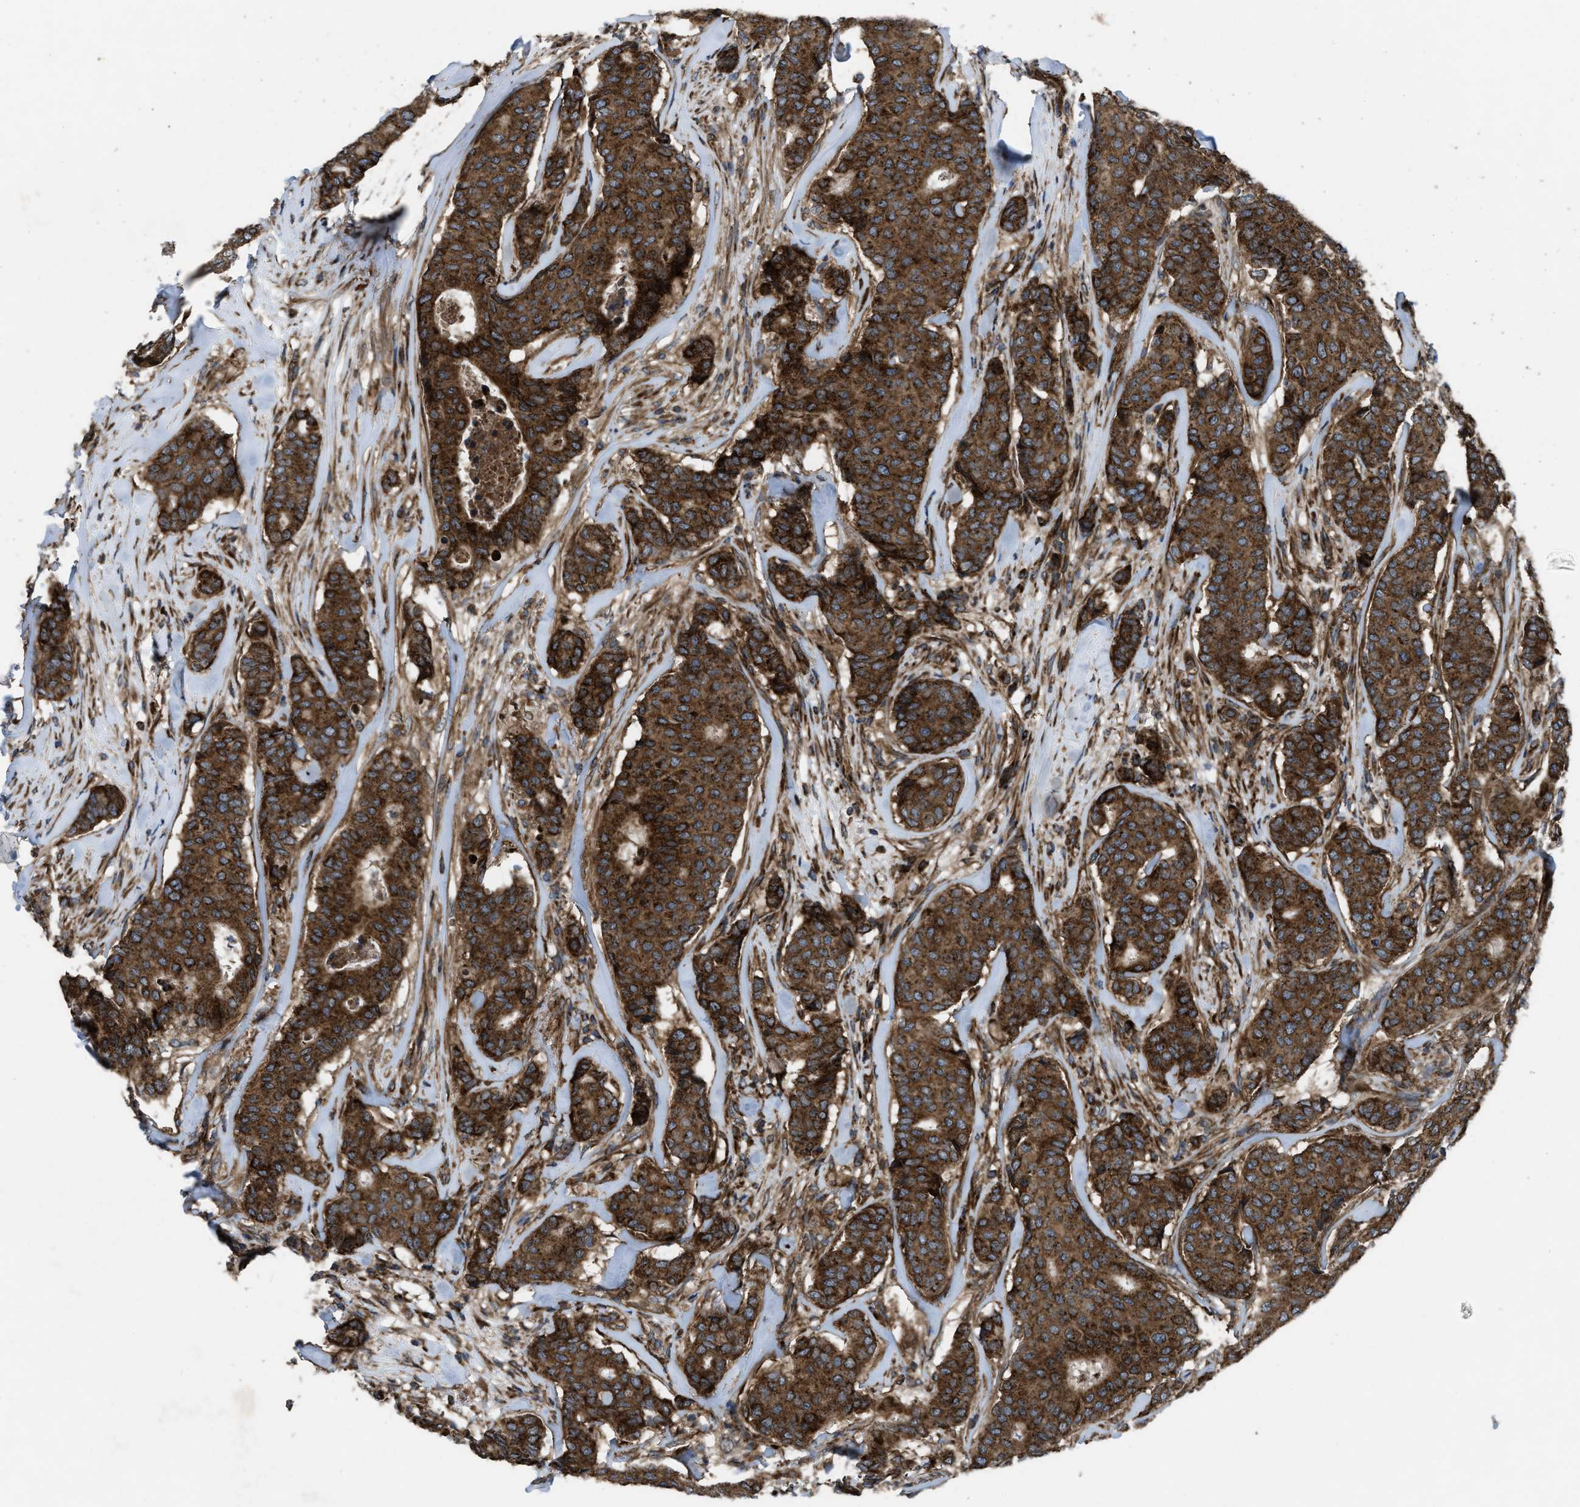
{"staining": {"intensity": "strong", "quantity": ">75%", "location": "cytoplasmic/membranous"}, "tissue": "breast cancer", "cell_type": "Tumor cells", "image_type": "cancer", "snomed": [{"axis": "morphology", "description": "Duct carcinoma"}, {"axis": "topography", "description": "Breast"}], "caption": "About >75% of tumor cells in human breast invasive ductal carcinoma exhibit strong cytoplasmic/membranous protein expression as visualized by brown immunohistochemical staining.", "gene": "PER3", "patient": {"sex": "female", "age": 75}}